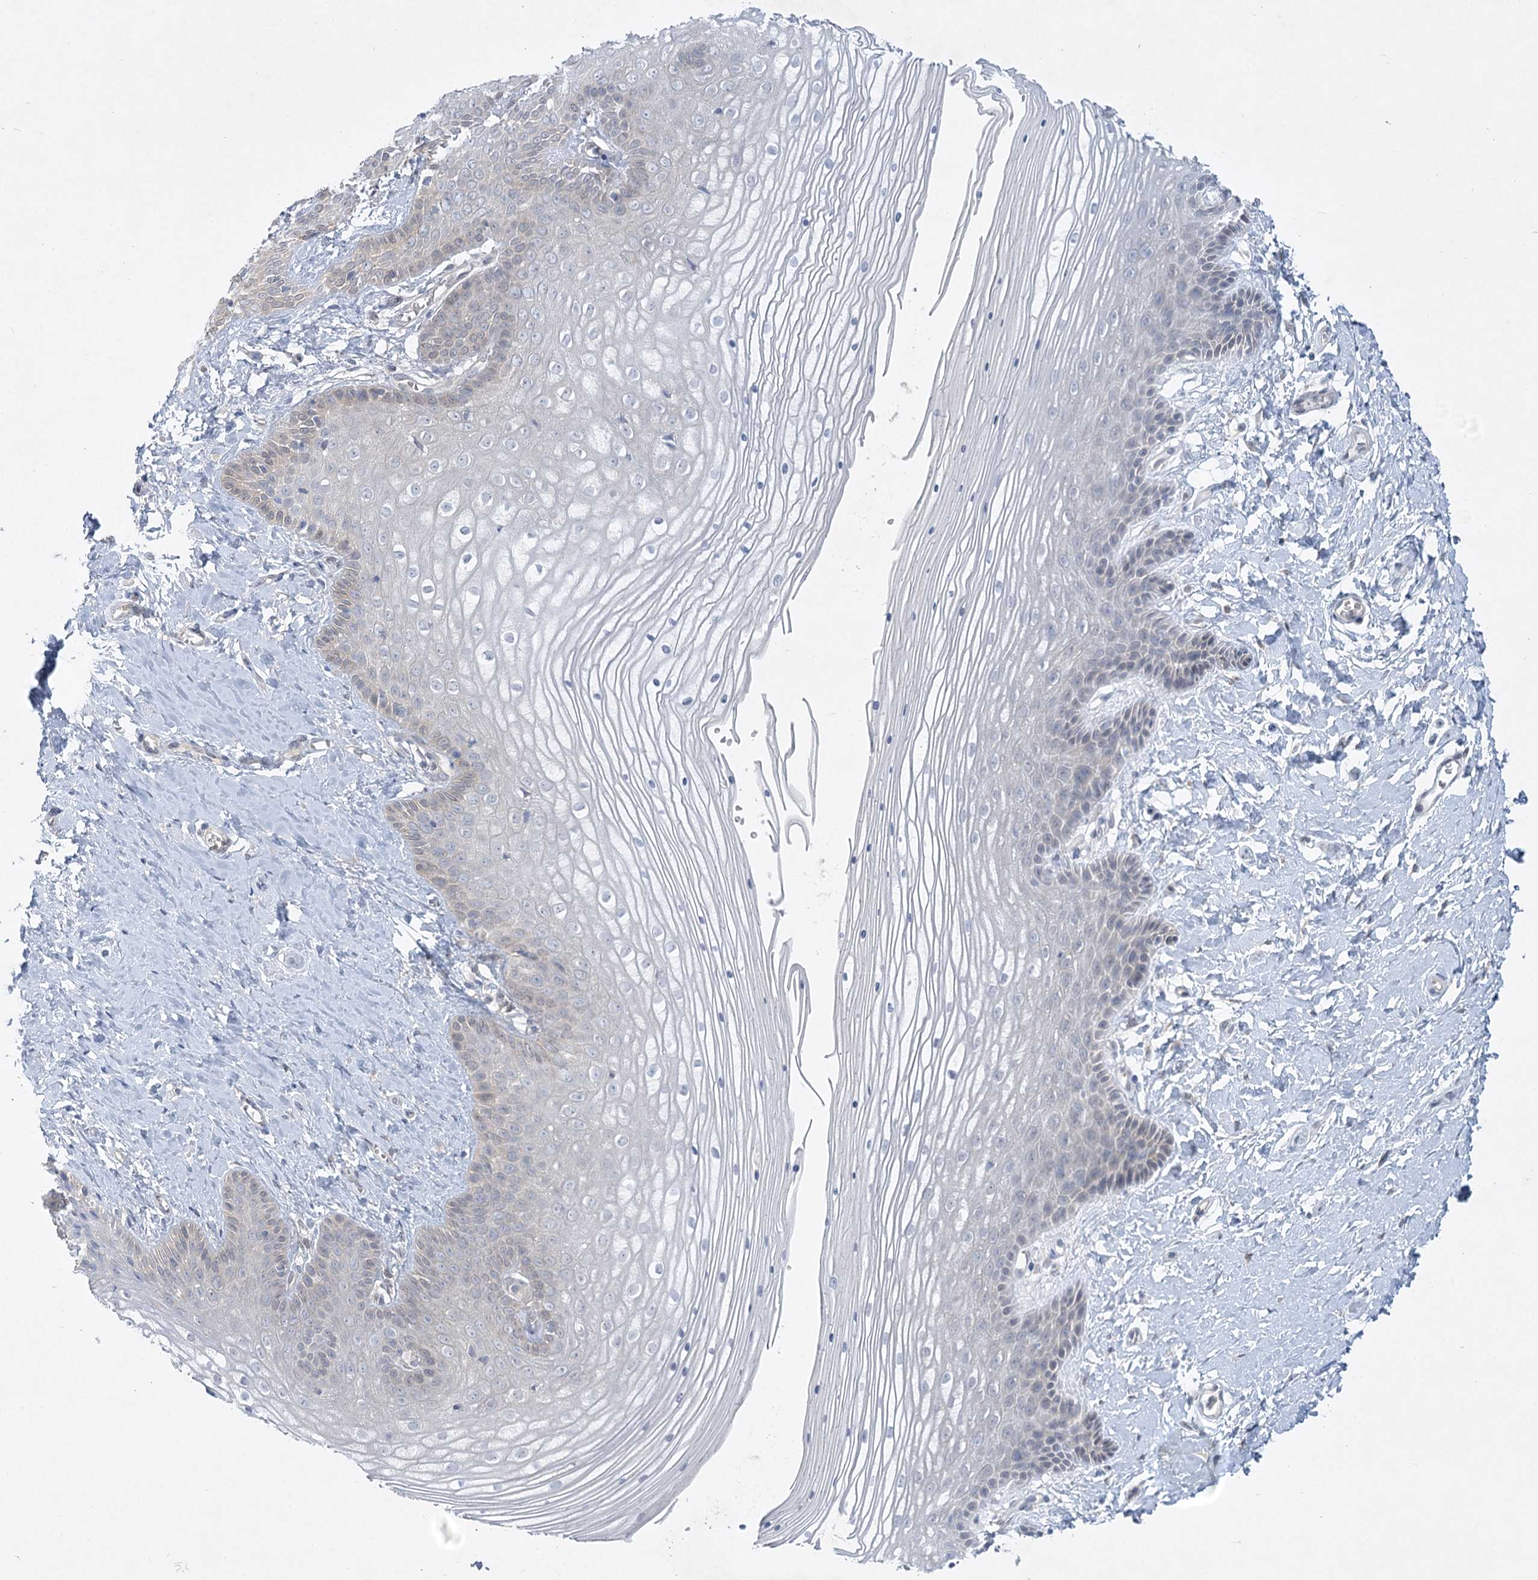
{"staining": {"intensity": "negative", "quantity": "none", "location": "none"}, "tissue": "vagina", "cell_type": "Squamous epithelial cells", "image_type": "normal", "snomed": [{"axis": "morphology", "description": "Normal tissue, NOS"}, {"axis": "topography", "description": "Vagina"}, {"axis": "topography", "description": "Cervix"}], "caption": "IHC photomicrograph of unremarkable human vagina stained for a protein (brown), which demonstrates no staining in squamous epithelial cells. The staining is performed using DAB (3,3'-diaminobenzidine) brown chromogen with nuclei counter-stained in using hematoxylin.", "gene": "AAMDC", "patient": {"sex": "female", "age": 40}}